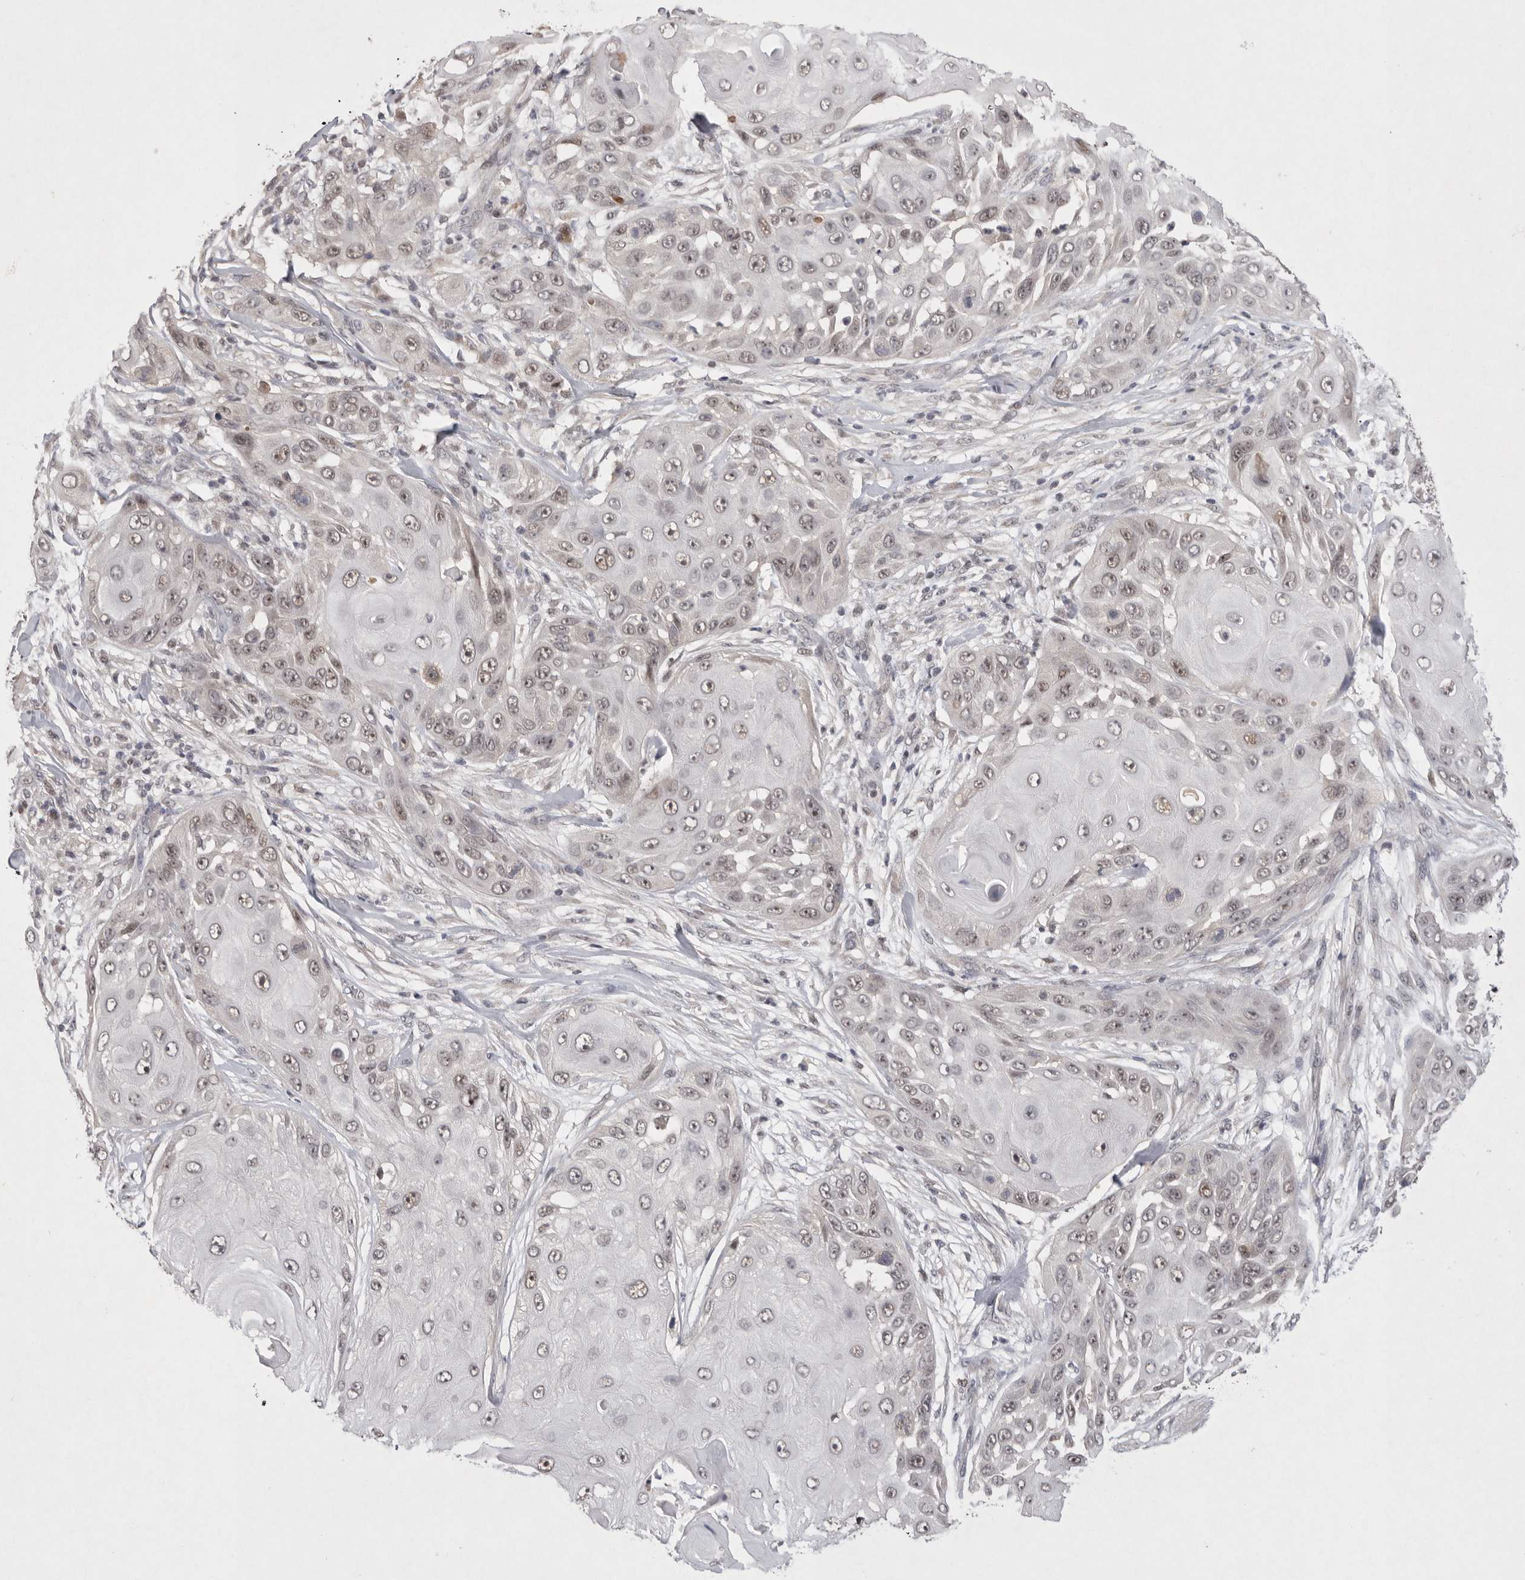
{"staining": {"intensity": "weak", "quantity": ">75%", "location": "nuclear"}, "tissue": "skin cancer", "cell_type": "Tumor cells", "image_type": "cancer", "snomed": [{"axis": "morphology", "description": "Squamous cell carcinoma, NOS"}, {"axis": "topography", "description": "Skin"}], "caption": "High-magnification brightfield microscopy of skin squamous cell carcinoma stained with DAB (brown) and counterstained with hematoxylin (blue). tumor cells exhibit weak nuclear expression is identified in about>75% of cells.", "gene": "HUS1", "patient": {"sex": "female", "age": 44}}